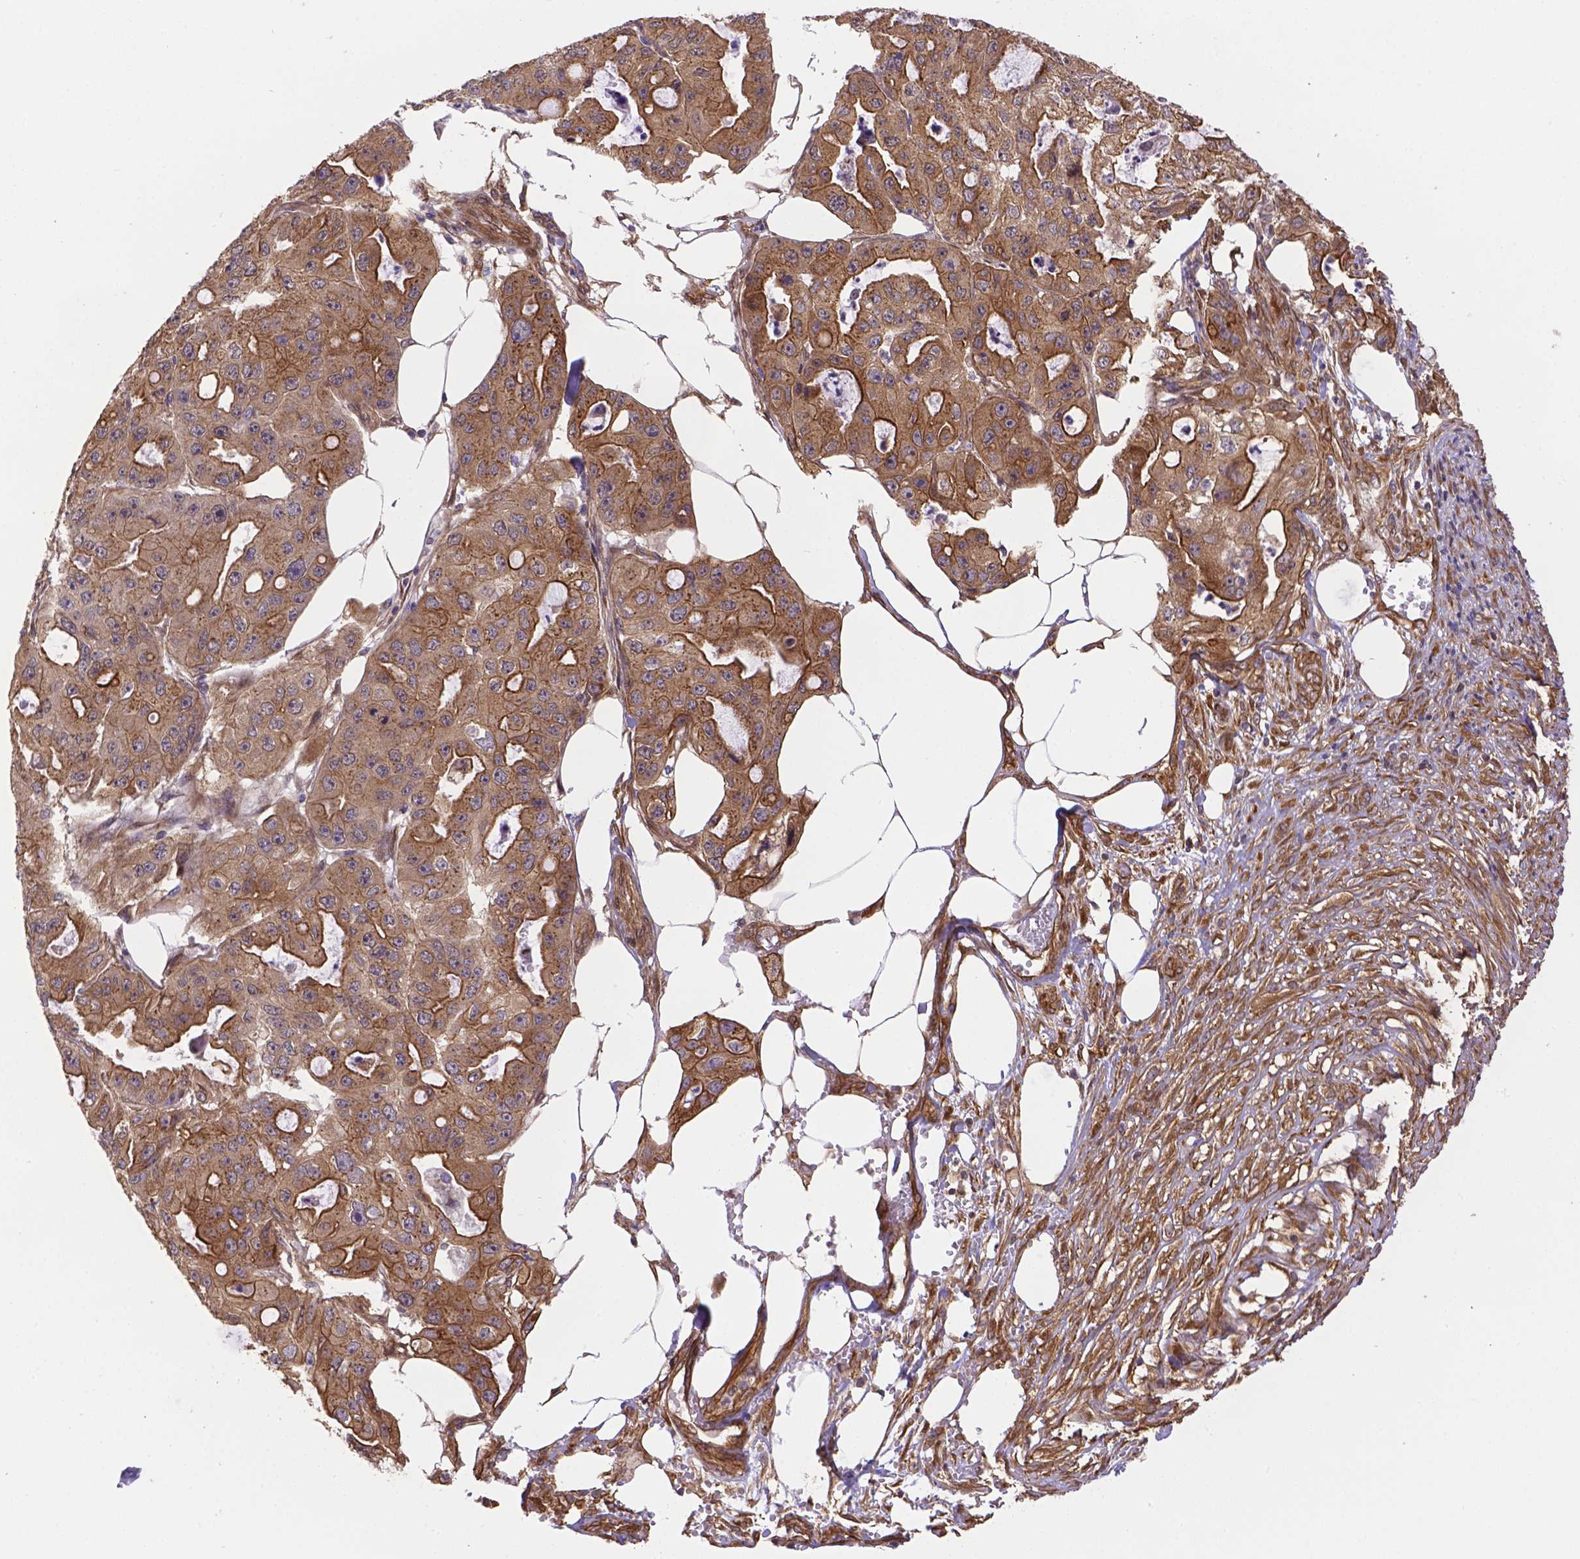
{"staining": {"intensity": "moderate", "quantity": ">75%", "location": "cytoplasmic/membranous"}, "tissue": "ovarian cancer", "cell_type": "Tumor cells", "image_type": "cancer", "snomed": [{"axis": "morphology", "description": "Cystadenocarcinoma, serous, NOS"}, {"axis": "topography", "description": "Ovary"}], "caption": "Moderate cytoplasmic/membranous expression is identified in approximately >75% of tumor cells in ovarian cancer. The staining was performed using DAB to visualize the protein expression in brown, while the nuclei were stained in blue with hematoxylin (Magnification: 20x).", "gene": "YAP1", "patient": {"sex": "female", "age": 56}}